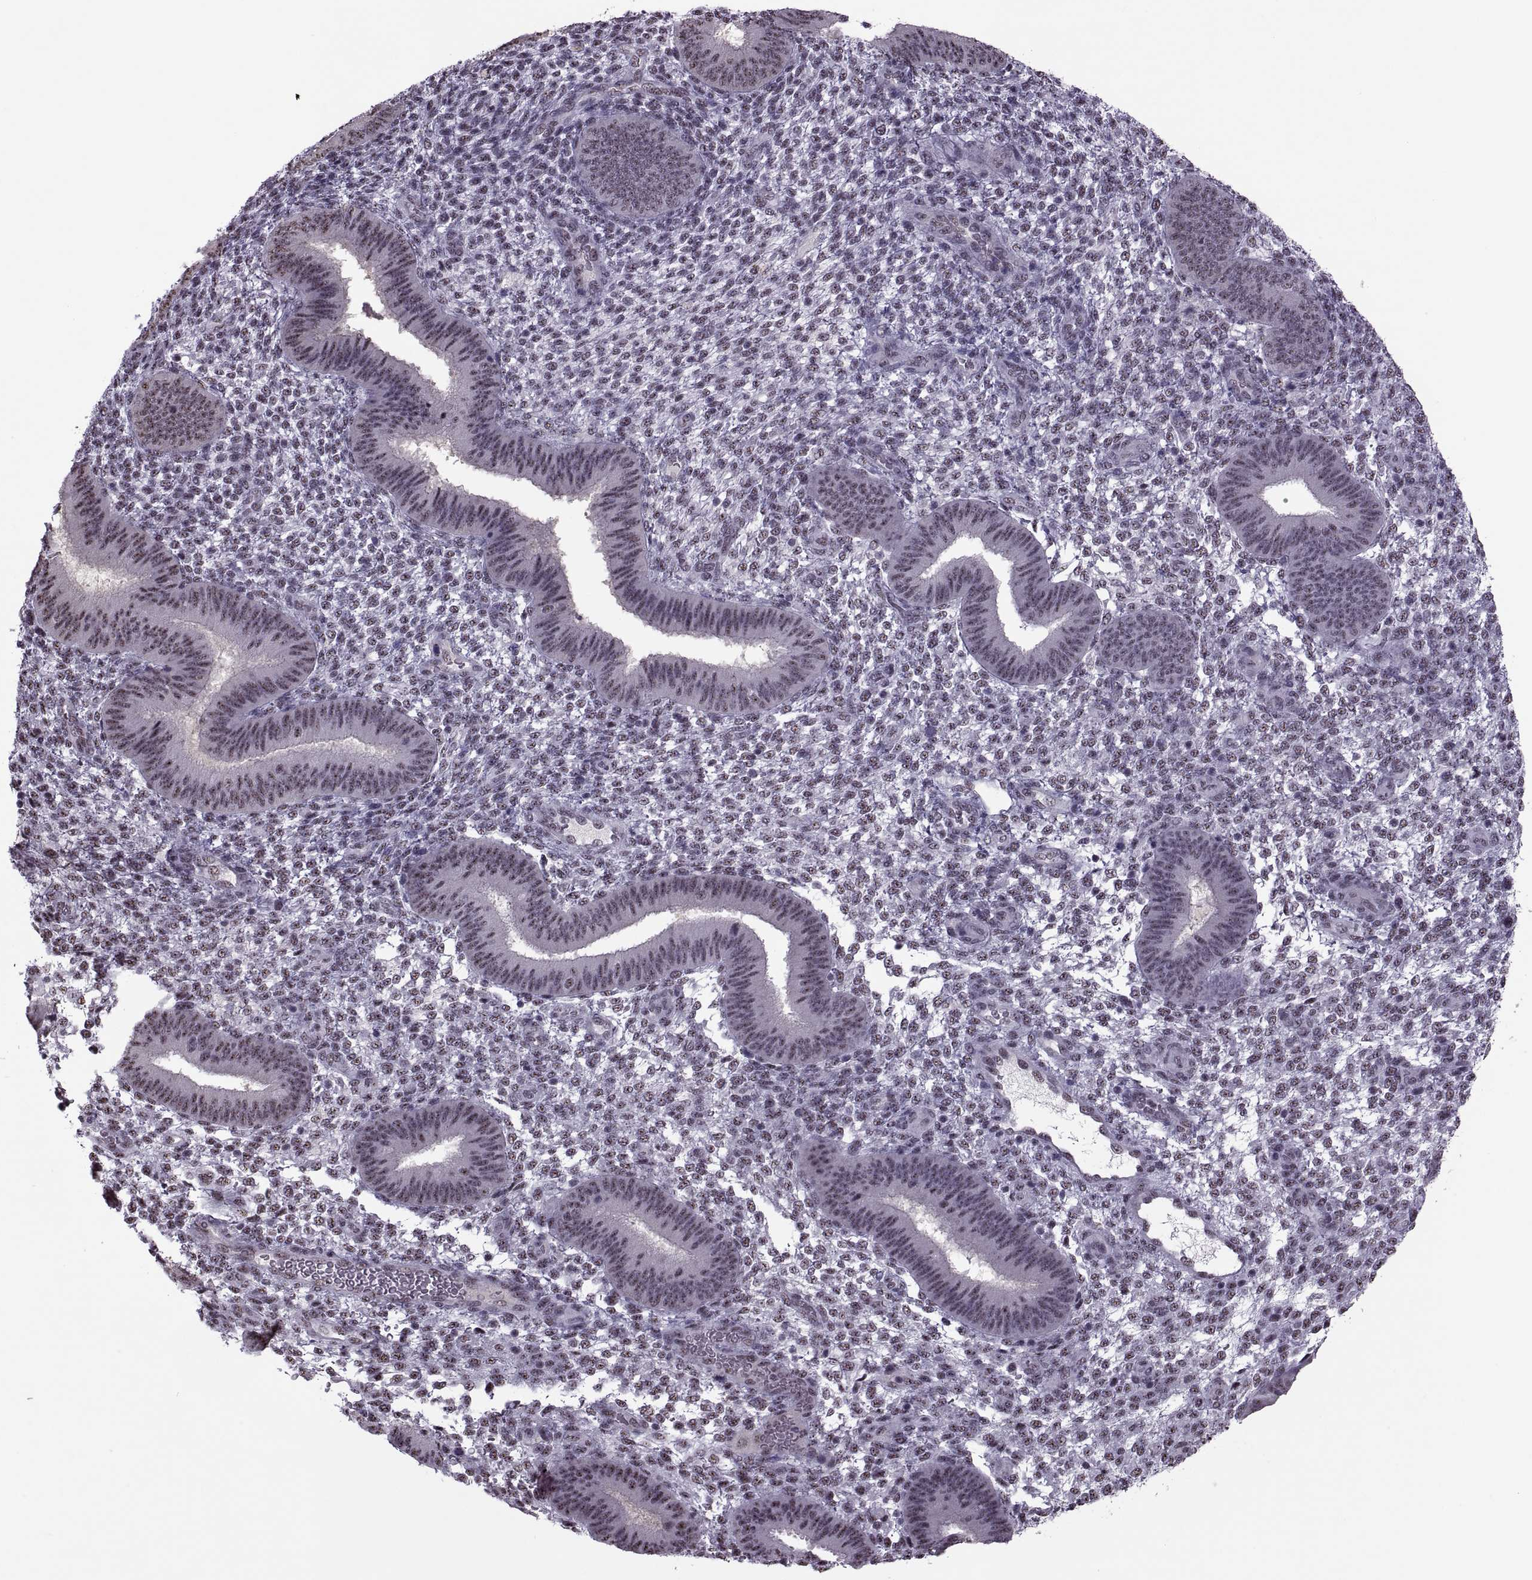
{"staining": {"intensity": "weak", "quantity": "<25%", "location": "nuclear"}, "tissue": "endometrium", "cell_type": "Cells in endometrial stroma", "image_type": "normal", "snomed": [{"axis": "morphology", "description": "Normal tissue, NOS"}, {"axis": "topography", "description": "Endometrium"}], "caption": "The IHC micrograph has no significant staining in cells in endometrial stroma of endometrium.", "gene": "MAGEA4", "patient": {"sex": "female", "age": 39}}